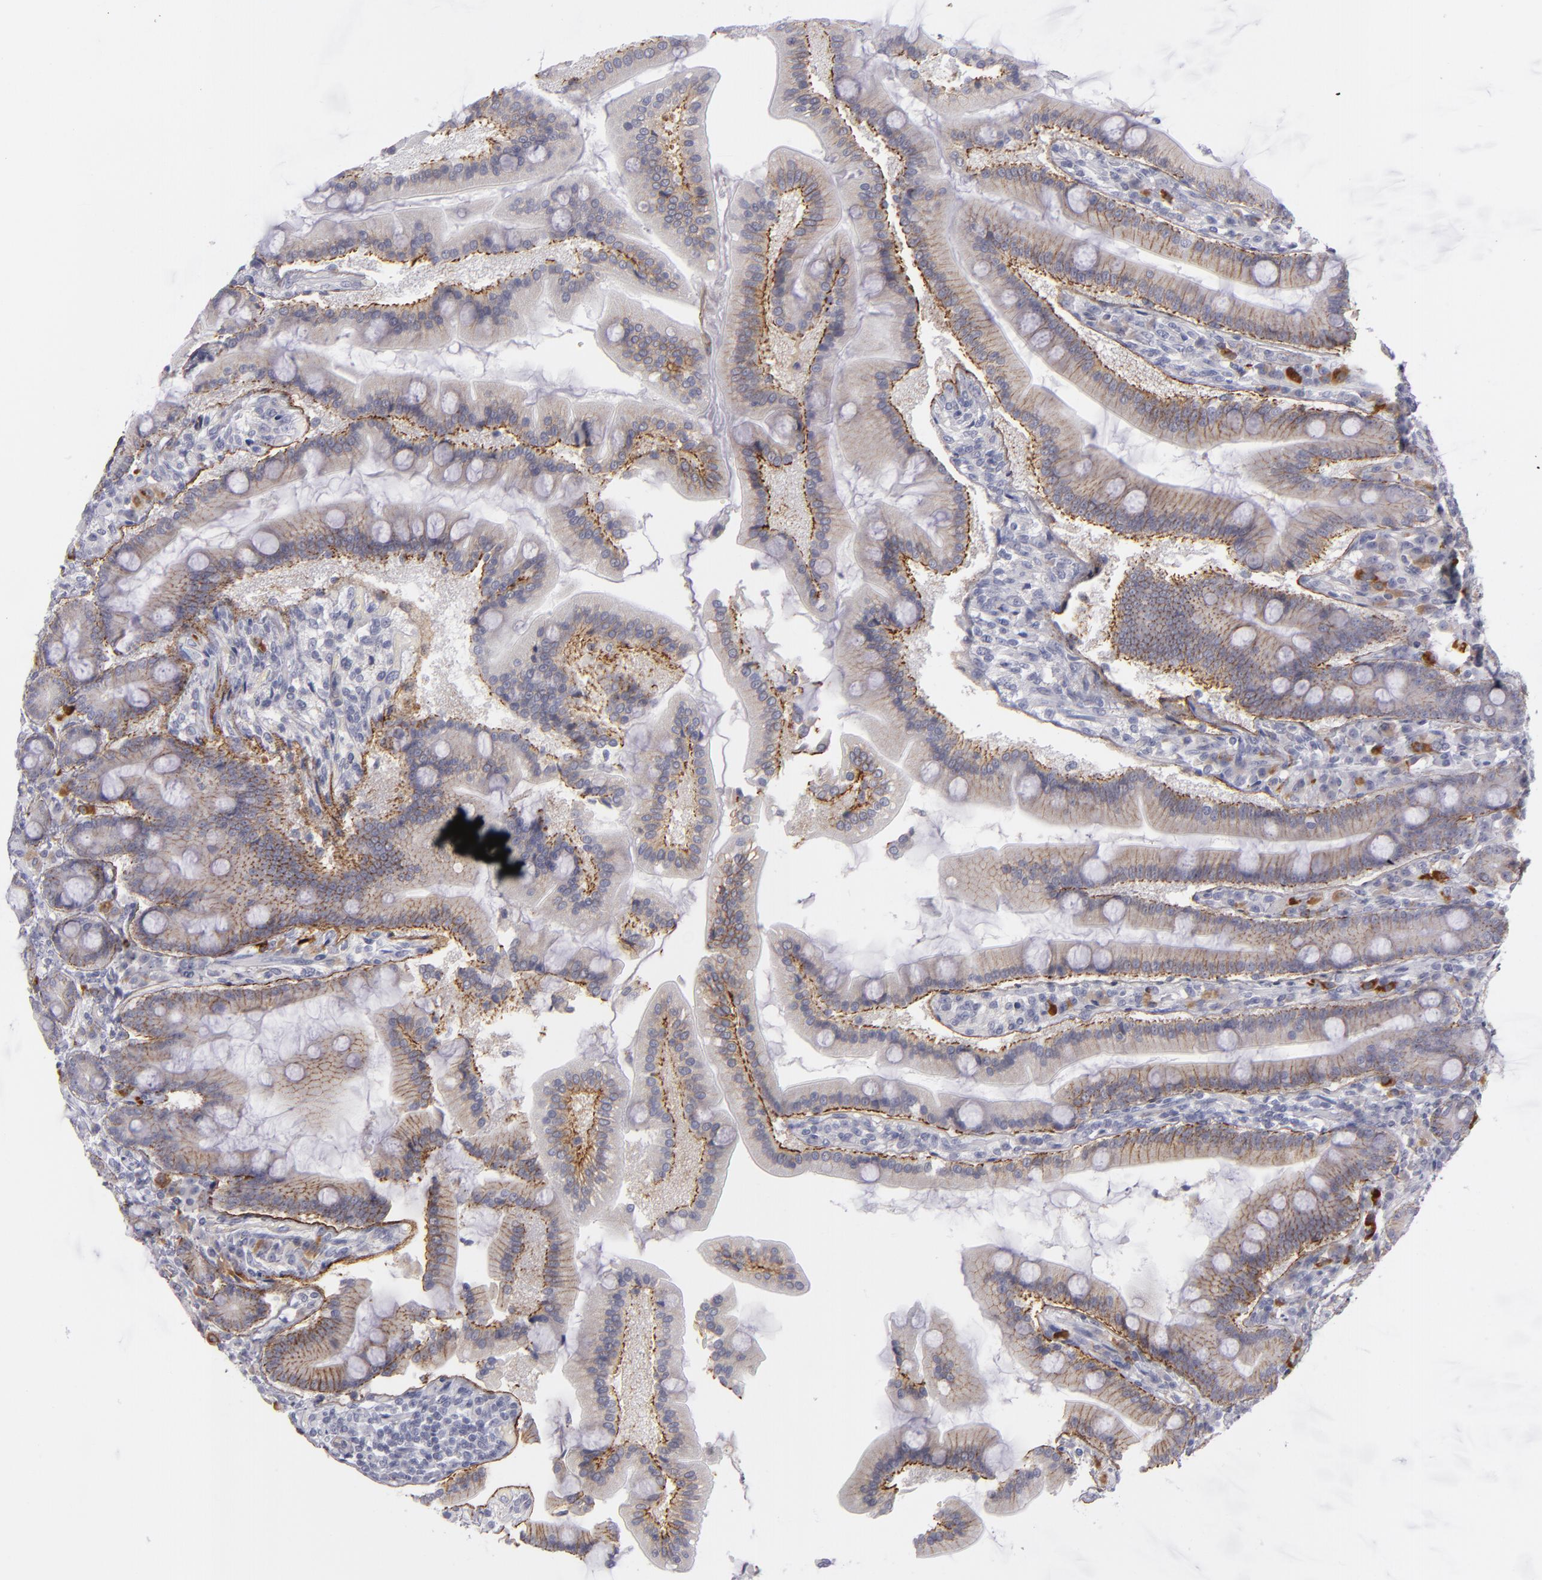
{"staining": {"intensity": "moderate", "quantity": ">75%", "location": "cytoplasmic/membranous"}, "tissue": "duodenum", "cell_type": "Glandular cells", "image_type": "normal", "snomed": [{"axis": "morphology", "description": "Normal tissue, NOS"}, {"axis": "topography", "description": "Duodenum"}], "caption": "A micrograph showing moderate cytoplasmic/membranous staining in about >75% of glandular cells in benign duodenum, as visualized by brown immunohistochemical staining.", "gene": "ITGB4", "patient": {"sex": "female", "age": 64}}